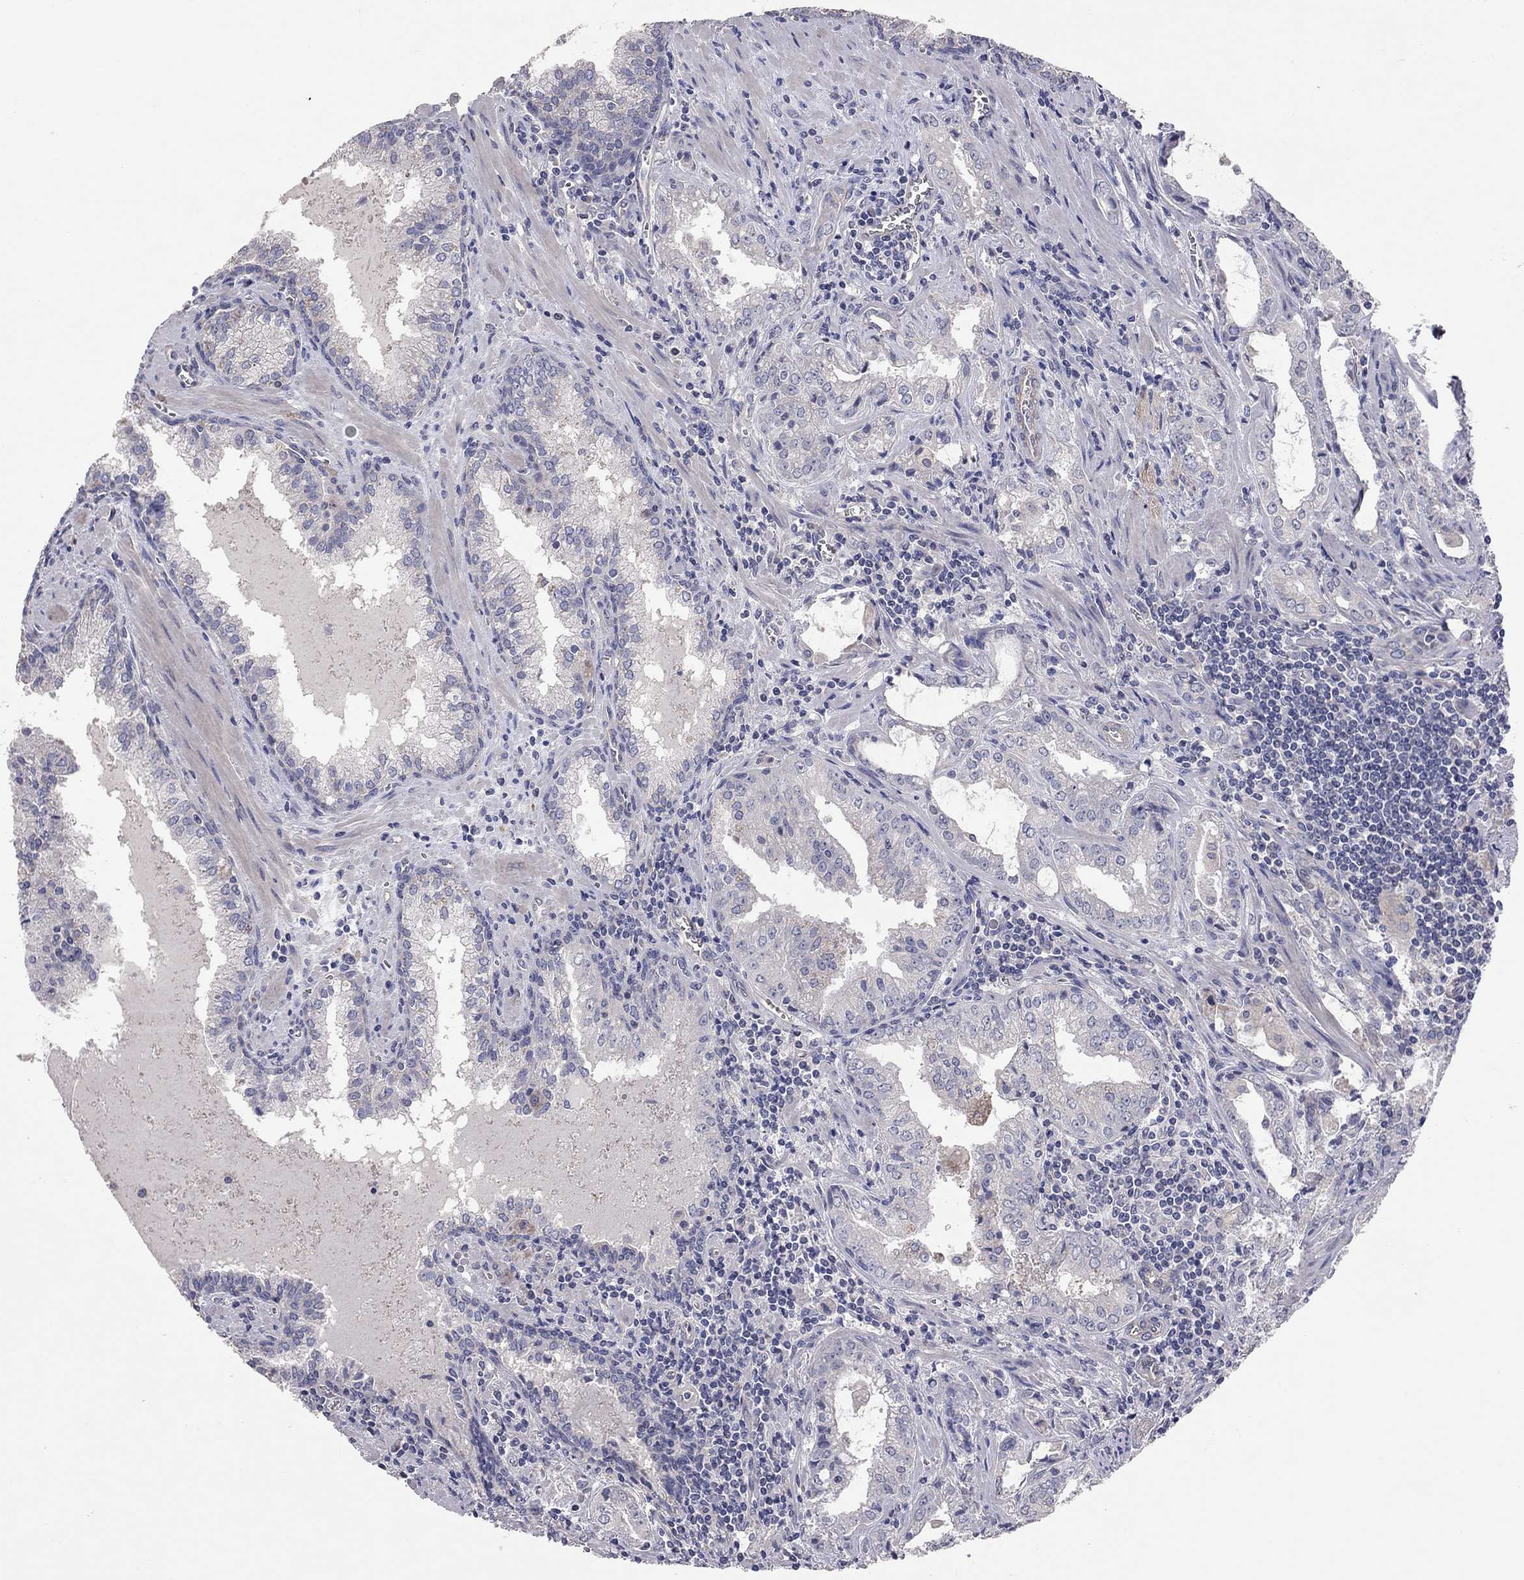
{"staining": {"intensity": "negative", "quantity": "none", "location": "none"}, "tissue": "prostate cancer", "cell_type": "Tumor cells", "image_type": "cancer", "snomed": [{"axis": "morphology", "description": "Adenocarcinoma, High grade"}, {"axis": "topography", "description": "Prostate"}], "caption": "Photomicrograph shows no significant protein expression in tumor cells of adenocarcinoma (high-grade) (prostate). Nuclei are stained in blue.", "gene": "KCNB1", "patient": {"sex": "male", "age": 68}}